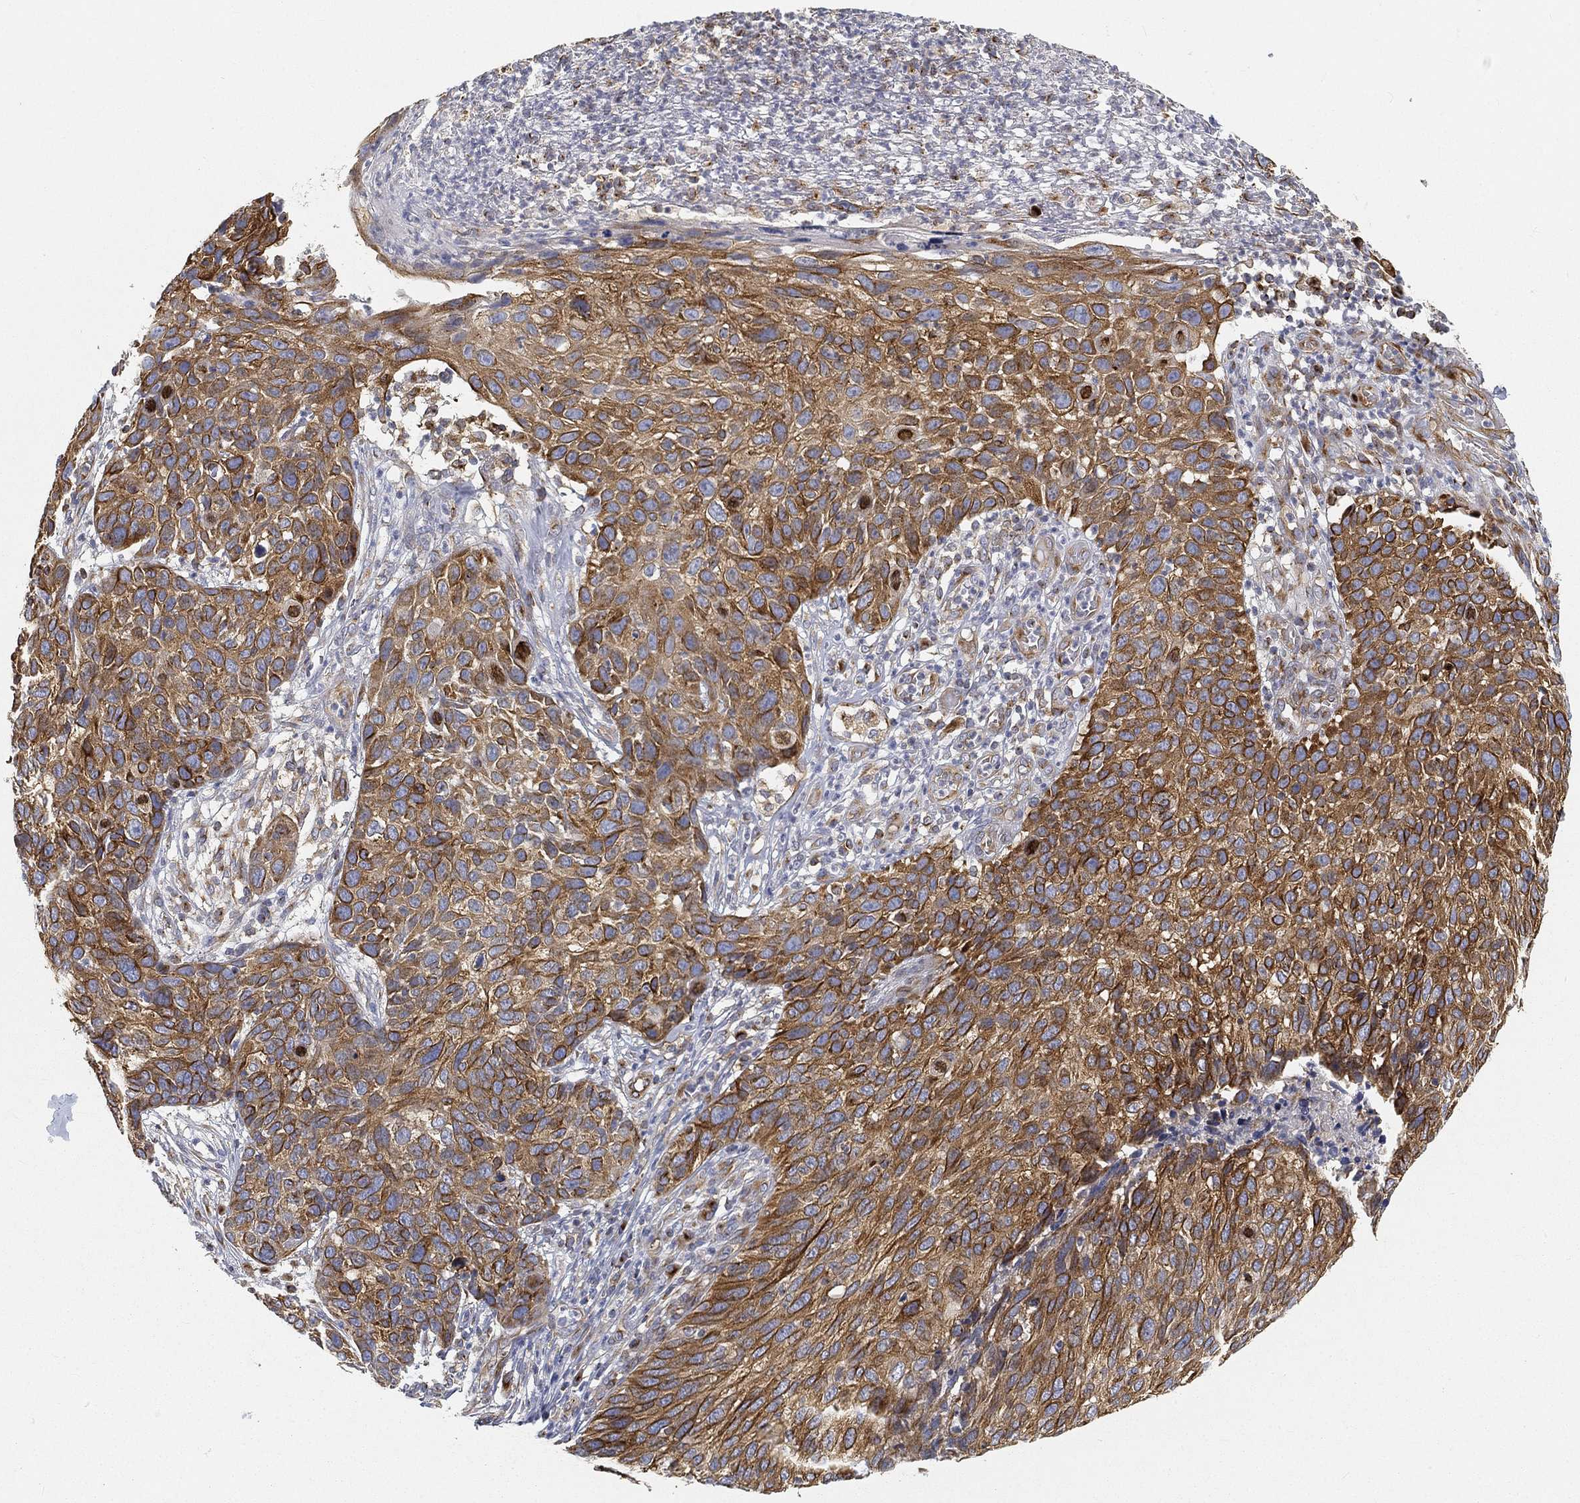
{"staining": {"intensity": "strong", "quantity": ">75%", "location": "cytoplasmic/membranous"}, "tissue": "skin cancer", "cell_type": "Tumor cells", "image_type": "cancer", "snomed": [{"axis": "morphology", "description": "Squamous cell carcinoma, NOS"}, {"axis": "topography", "description": "Skin"}], "caption": "The micrograph shows staining of skin cancer, revealing strong cytoplasmic/membranous protein staining (brown color) within tumor cells. (Brightfield microscopy of DAB IHC at high magnification).", "gene": "TMEM25", "patient": {"sex": "male", "age": 92}}